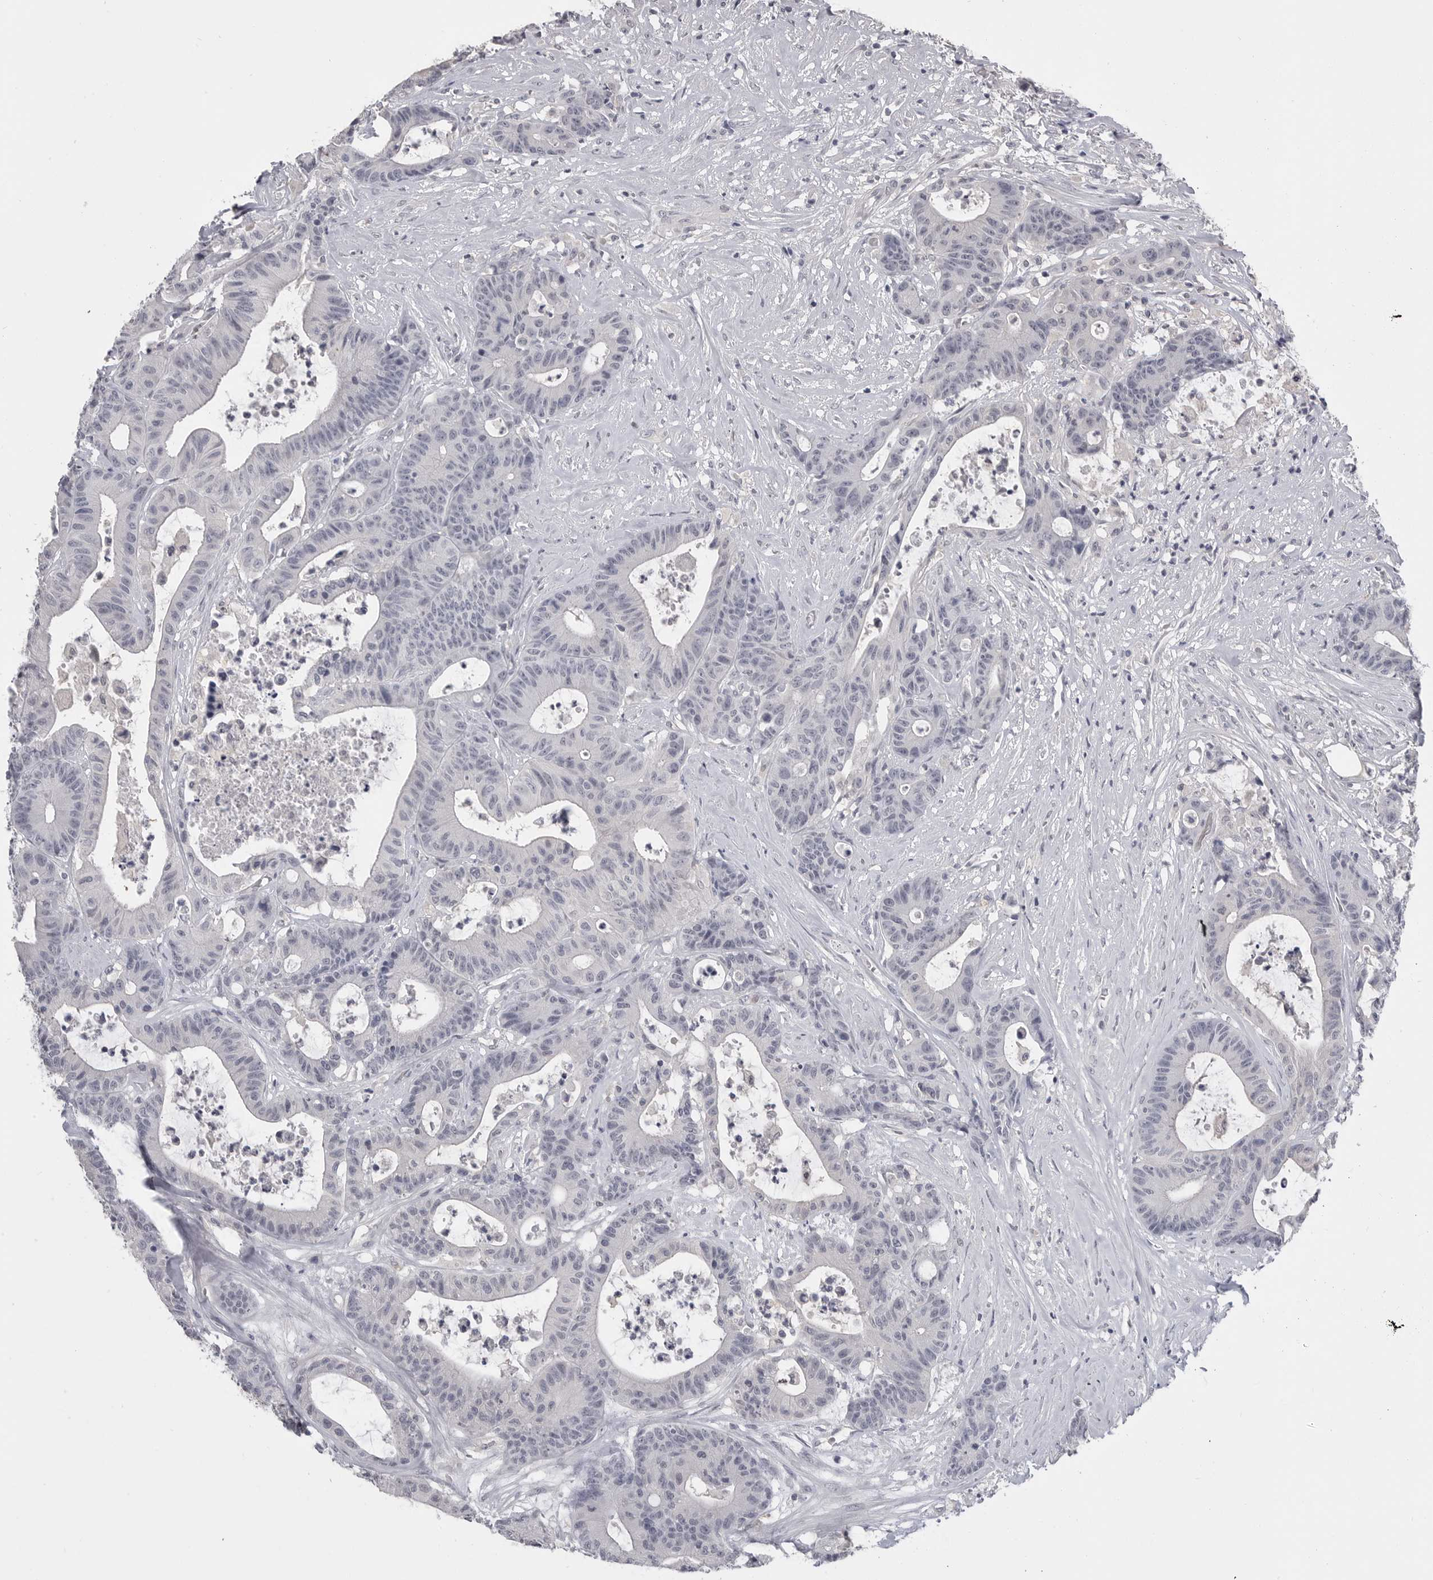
{"staining": {"intensity": "negative", "quantity": "none", "location": "none"}, "tissue": "colorectal cancer", "cell_type": "Tumor cells", "image_type": "cancer", "snomed": [{"axis": "morphology", "description": "Adenocarcinoma, NOS"}, {"axis": "topography", "description": "Colon"}], "caption": "This is an immunohistochemistry image of human adenocarcinoma (colorectal). There is no staining in tumor cells.", "gene": "PLEKHF1", "patient": {"sex": "female", "age": 84}}